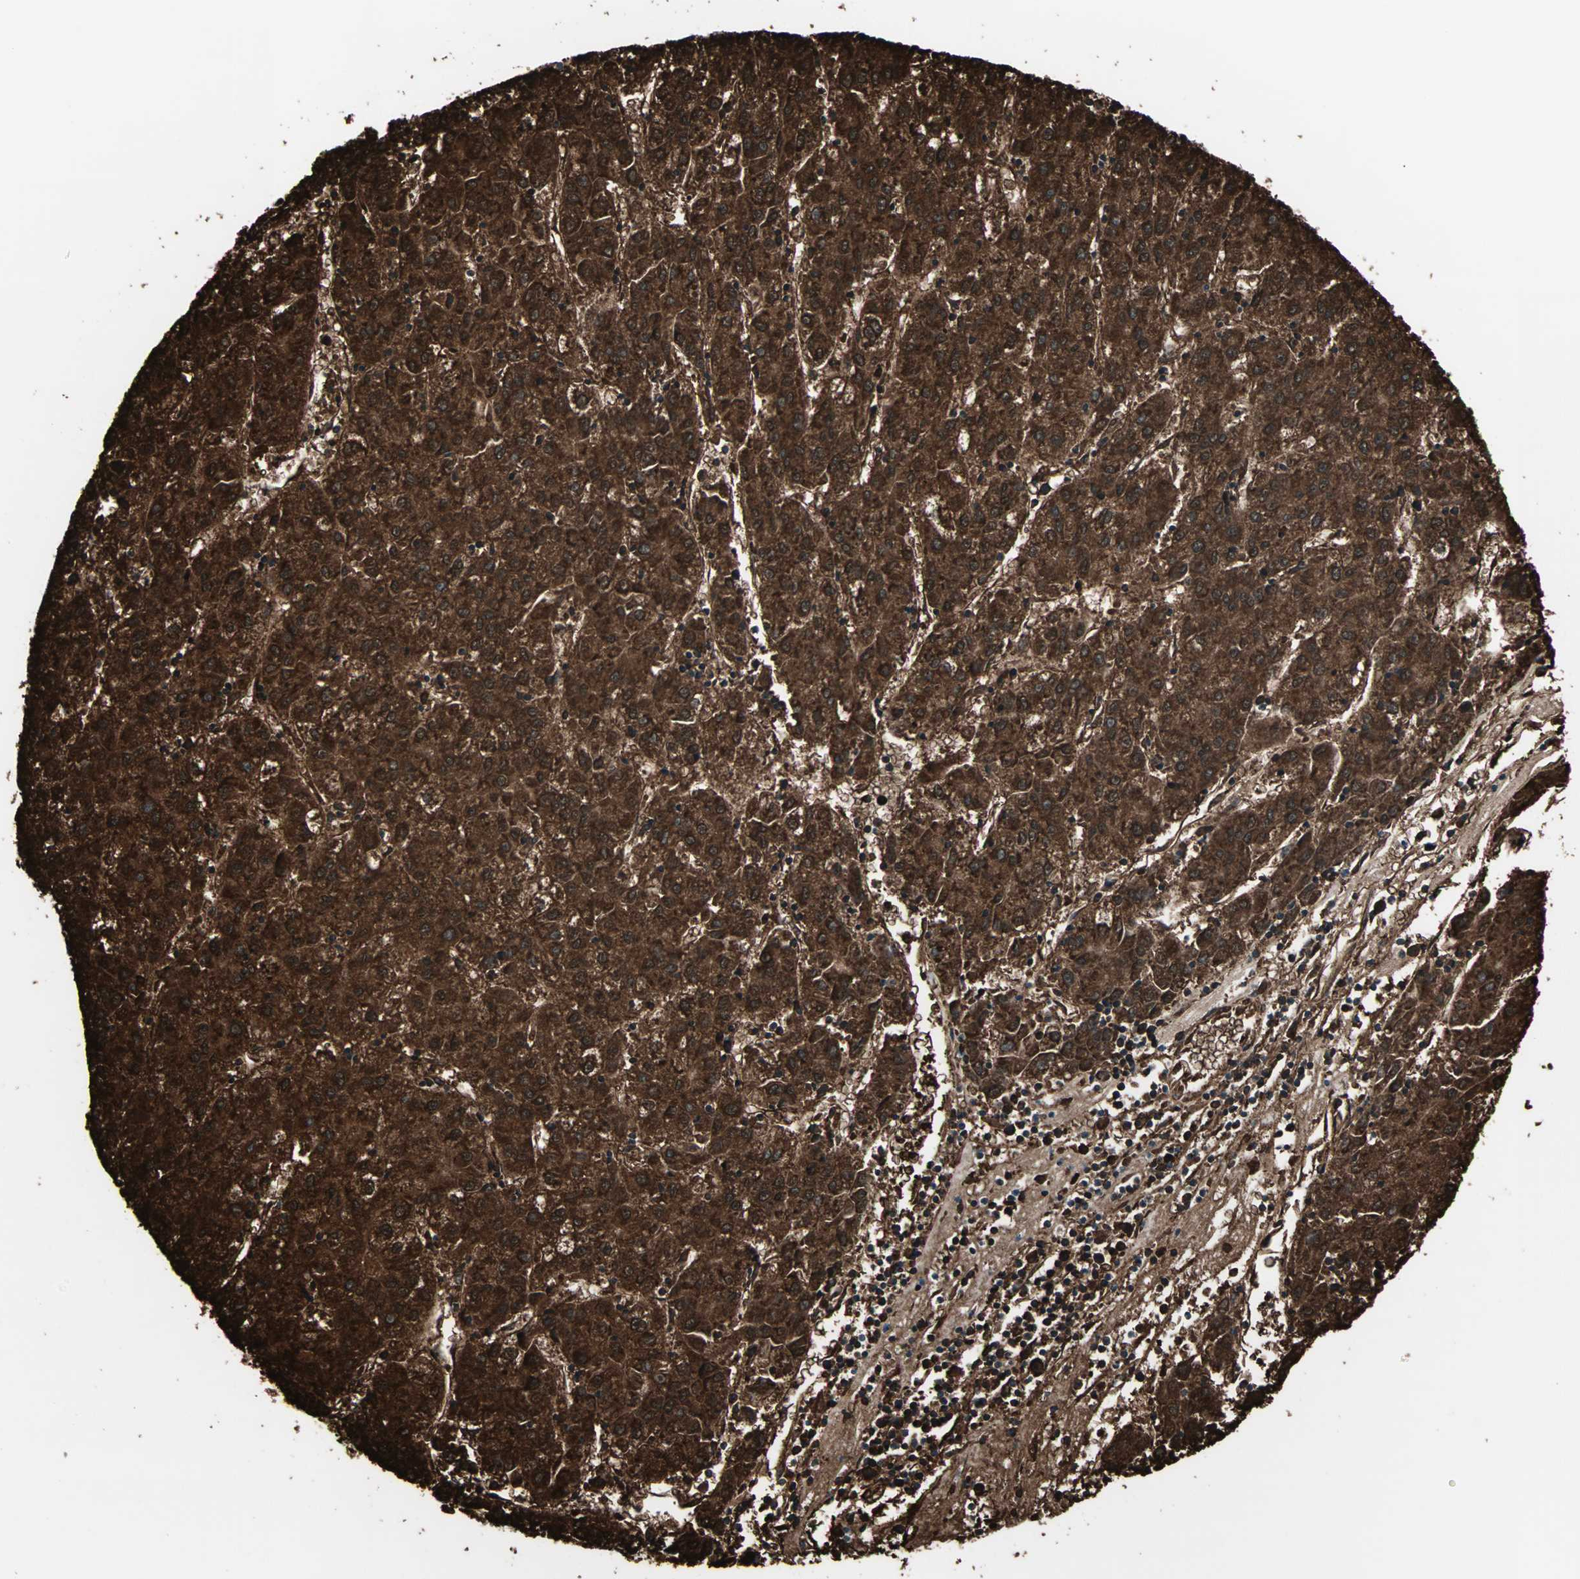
{"staining": {"intensity": "strong", "quantity": ">75%", "location": "cytoplasmic/membranous"}, "tissue": "liver cancer", "cell_type": "Tumor cells", "image_type": "cancer", "snomed": [{"axis": "morphology", "description": "Carcinoma, Hepatocellular, NOS"}, {"axis": "topography", "description": "Liver"}], "caption": "Liver hepatocellular carcinoma stained for a protein reveals strong cytoplasmic/membranous positivity in tumor cells. Nuclei are stained in blue.", "gene": "CBLC", "patient": {"sex": "male", "age": 72}}